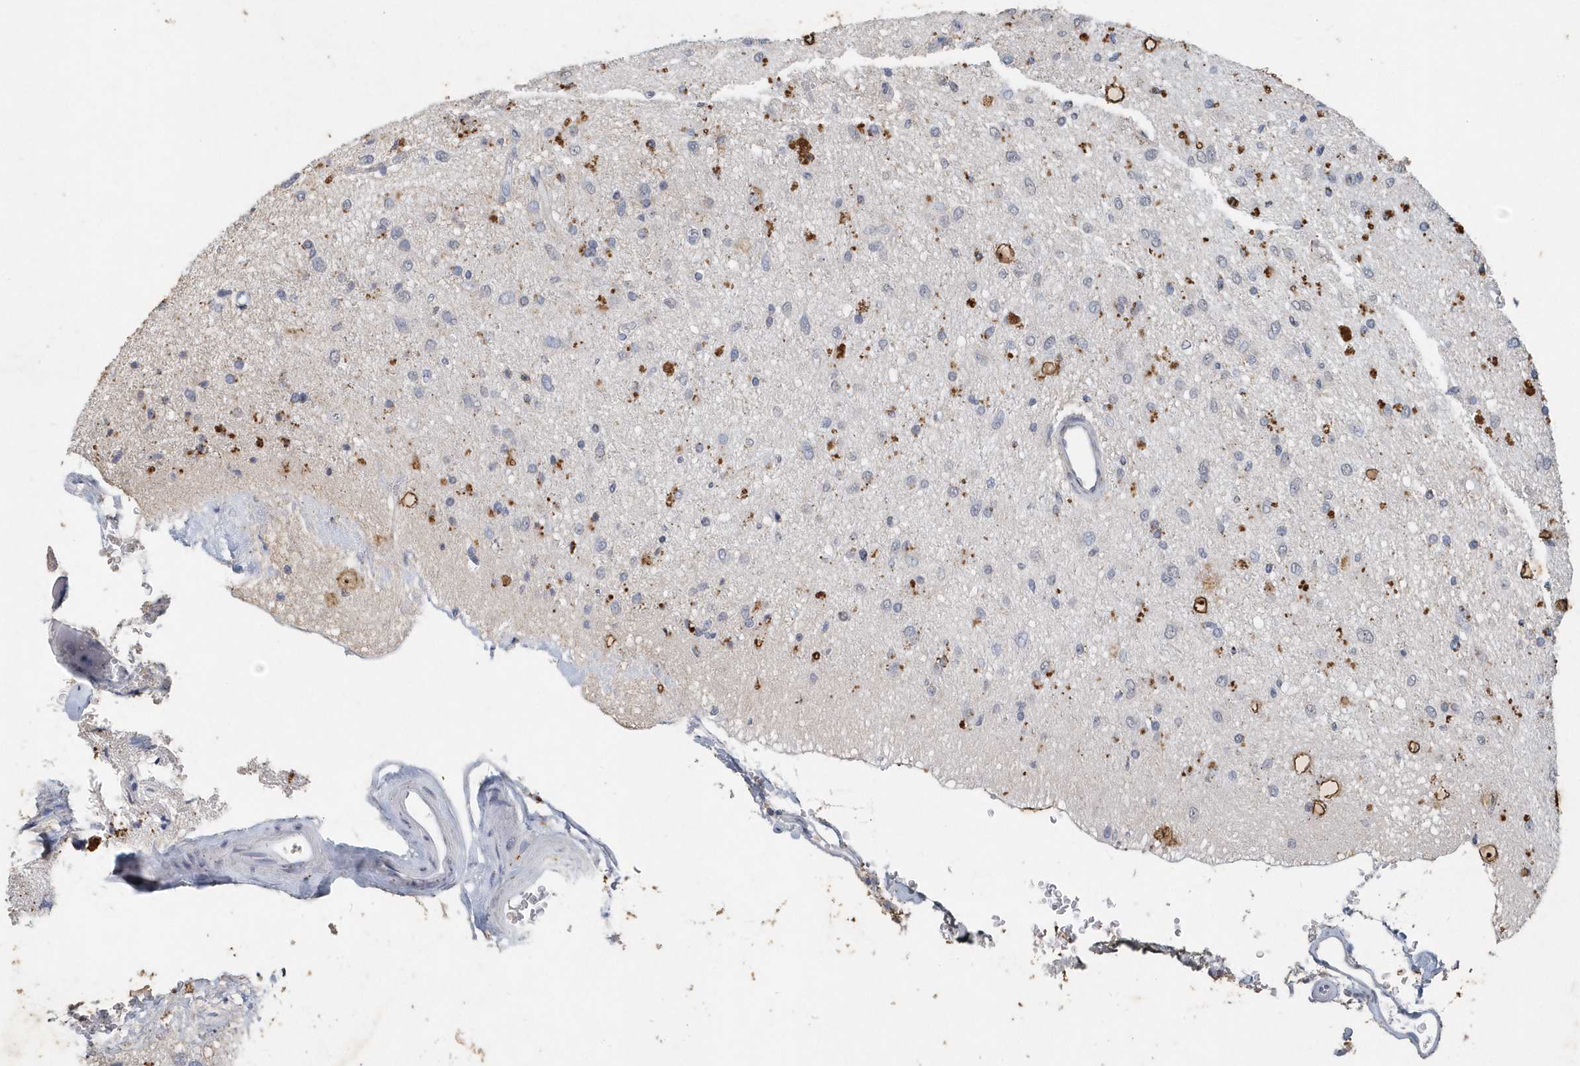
{"staining": {"intensity": "moderate", "quantity": "<25%", "location": "cytoplasmic/membranous"}, "tissue": "glioma", "cell_type": "Tumor cells", "image_type": "cancer", "snomed": [{"axis": "morphology", "description": "Glioma, malignant, Low grade"}, {"axis": "topography", "description": "Brain"}], "caption": "Immunohistochemical staining of glioma shows low levels of moderate cytoplasmic/membranous protein staining in approximately <25% of tumor cells.", "gene": "PDCD1", "patient": {"sex": "male", "age": 77}}